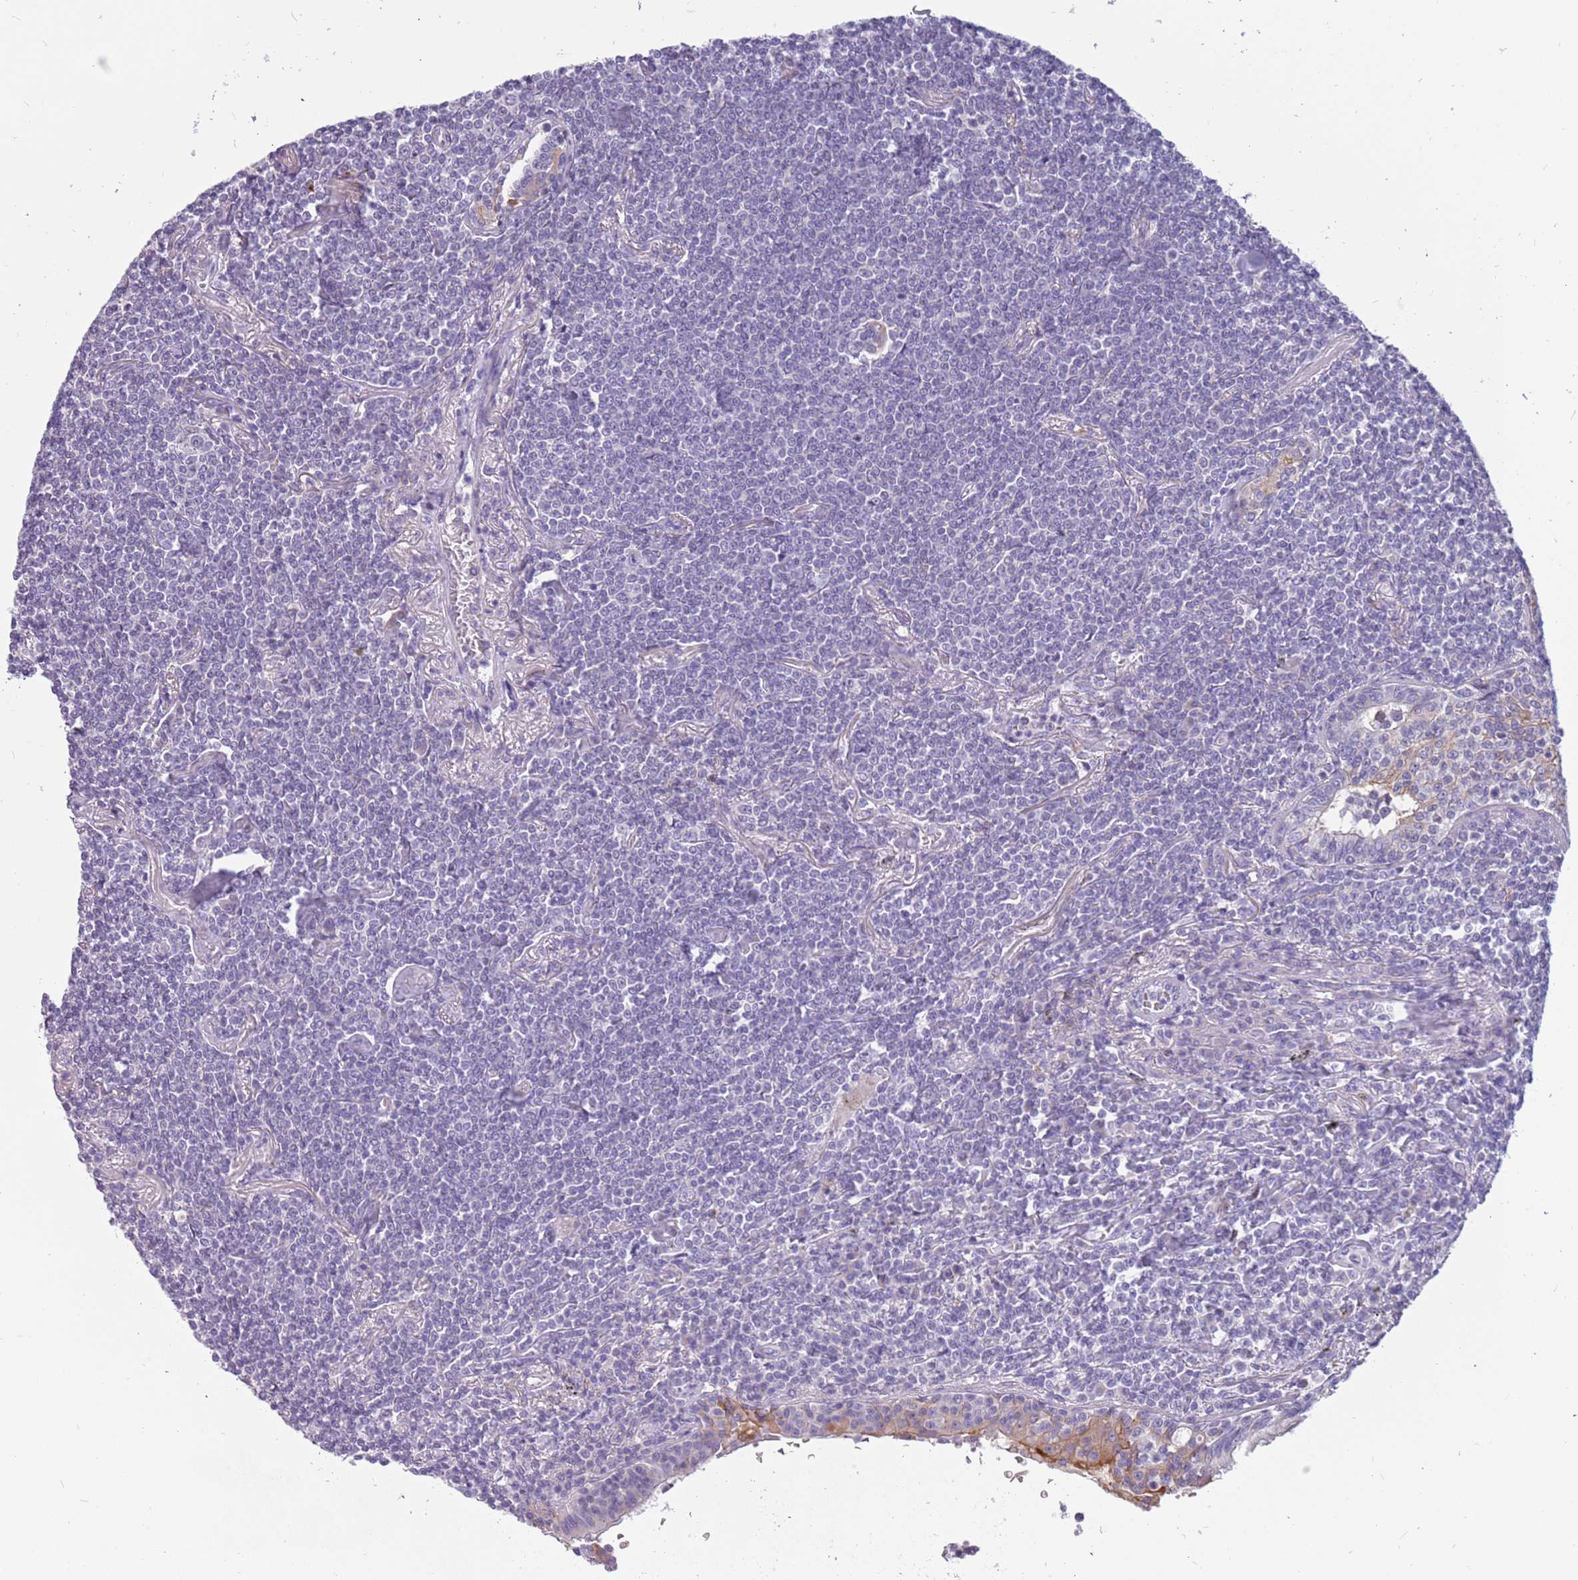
{"staining": {"intensity": "negative", "quantity": "none", "location": "none"}, "tissue": "lymphoma", "cell_type": "Tumor cells", "image_type": "cancer", "snomed": [{"axis": "morphology", "description": "Malignant lymphoma, non-Hodgkin's type, Low grade"}, {"axis": "topography", "description": "Lung"}], "caption": "IHC photomicrograph of human lymphoma stained for a protein (brown), which displays no staining in tumor cells.", "gene": "RHCG", "patient": {"sex": "female", "age": 71}}